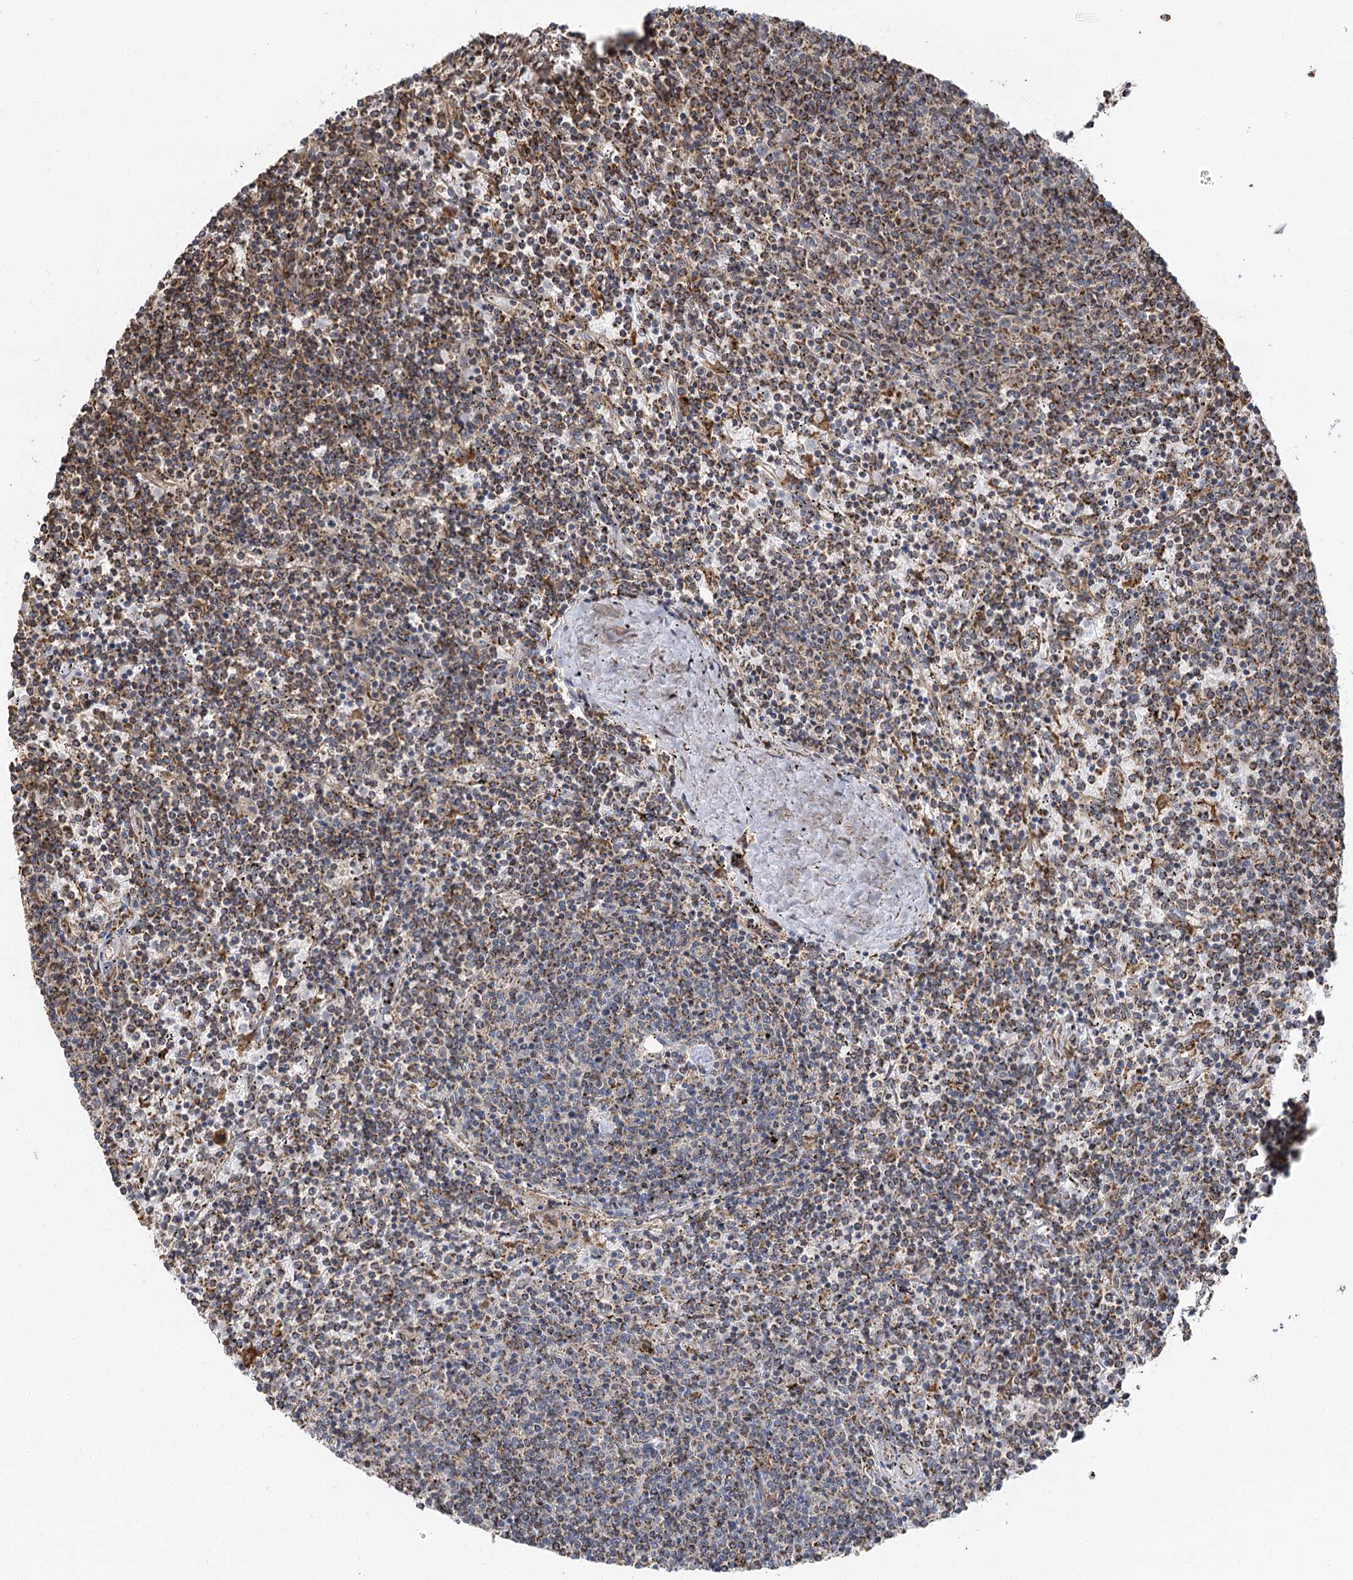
{"staining": {"intensity": "moderate", "quantity": "<25%", "location": "cytoplasmic/membranous"}, "tissue": "lymphoma", "cell_type": "Tumor cells", "image_type": "cancer", "snomed": [{"axis": "morphology", "description": "Malignant lymphoma, non-Hodgkin's type, Low grade"}, {"axis": "topography", "description": "Spleen"}], "caption": "Protein expression analysis of lymphoma displays moderate cytoplasmic/membranous positivity in about <25% of tumor cells.", "gene": "IL11RA", "patient": {"sex": "female", "age": 50}}